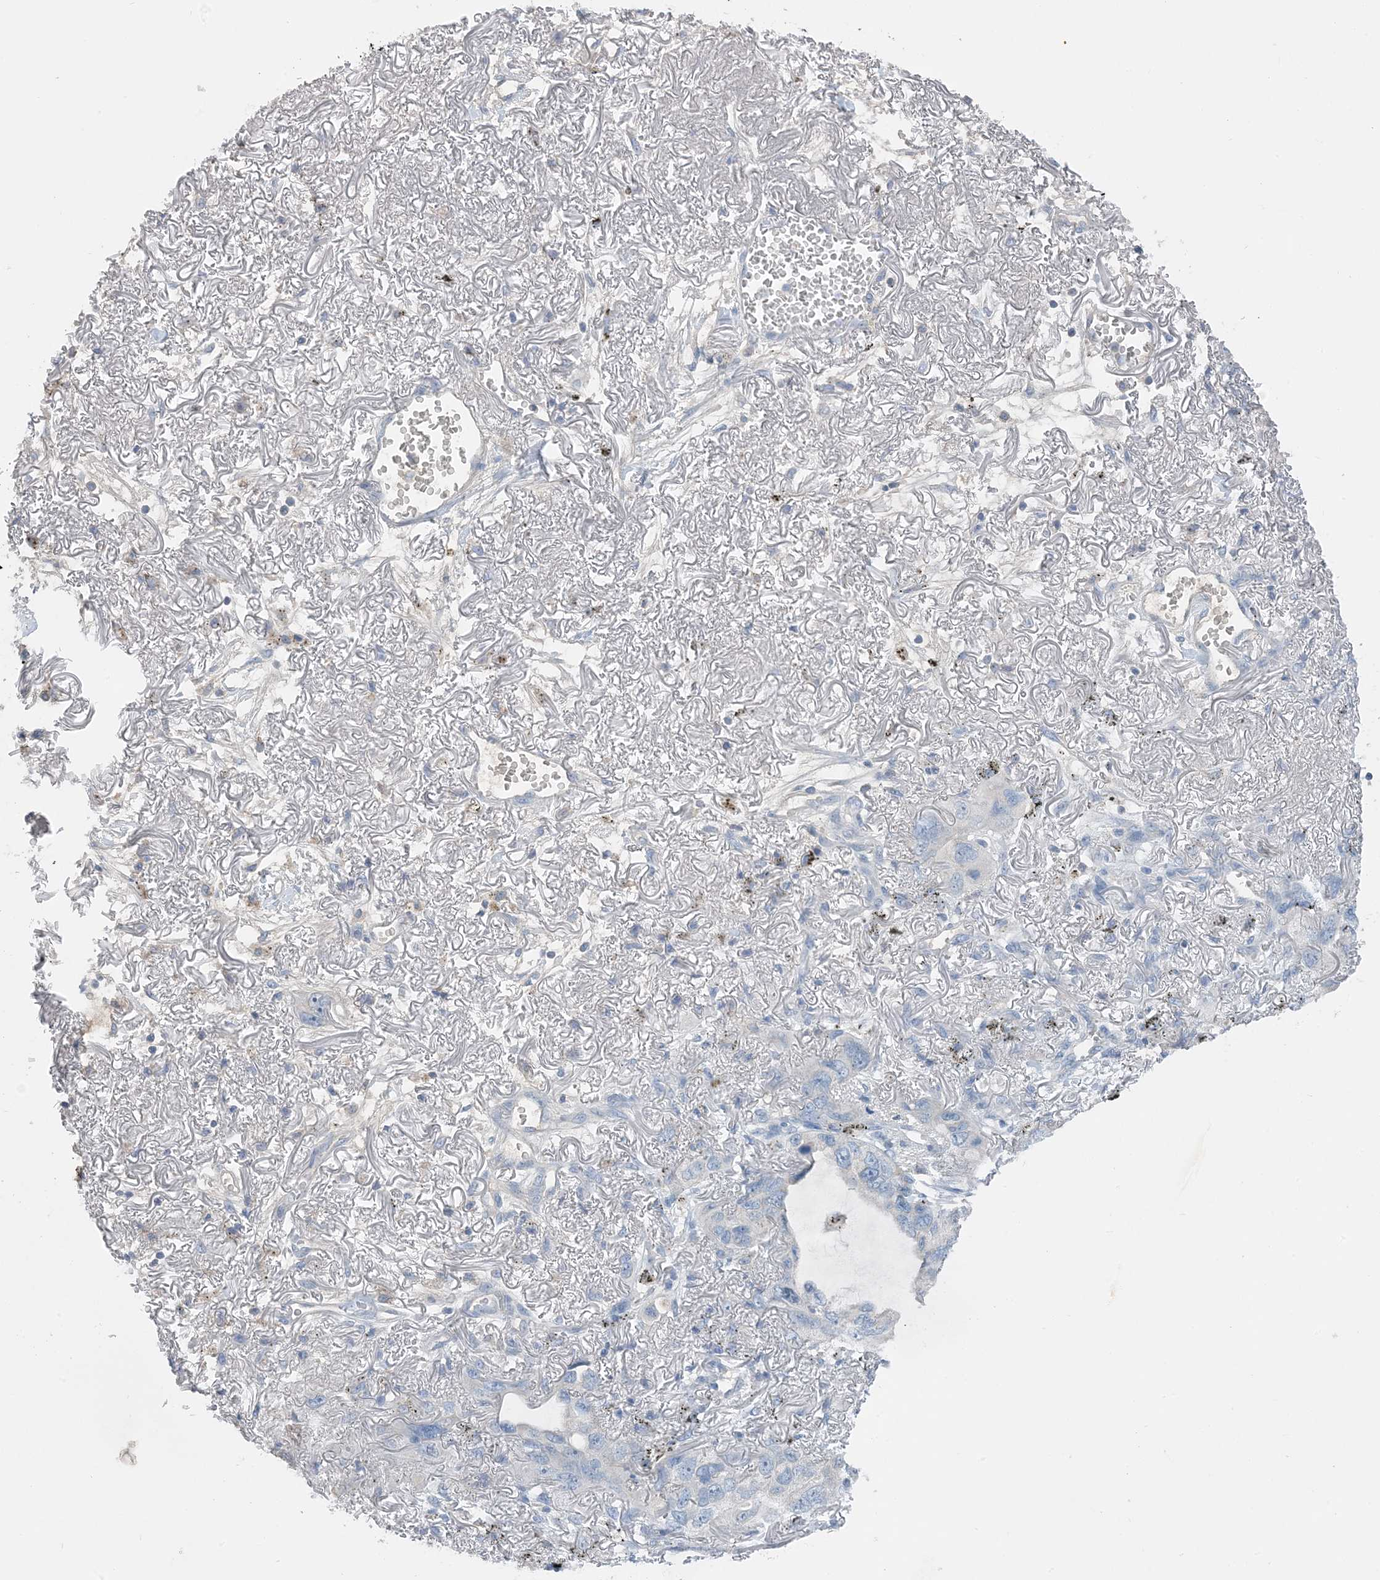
{"staining": {"intensity": "negative", "quantity": "none", "location": "none"}, "tissue": "lung cancer", "cell_type": "Tumor cells", "image_type": "cancer", "snomed": [{"axis": "morphology", "description": "Squamous cell carcinoma, NOS"}, {"axis": "topography", "description": "Lung"}], "caption": "This is a photomicrograph of IHC staining of lung cancer (squamous cell carcinoma), which shows no expression in tumor cells.", "gene": "CTRL", "patient": {"sex": "female", "age": 73}}